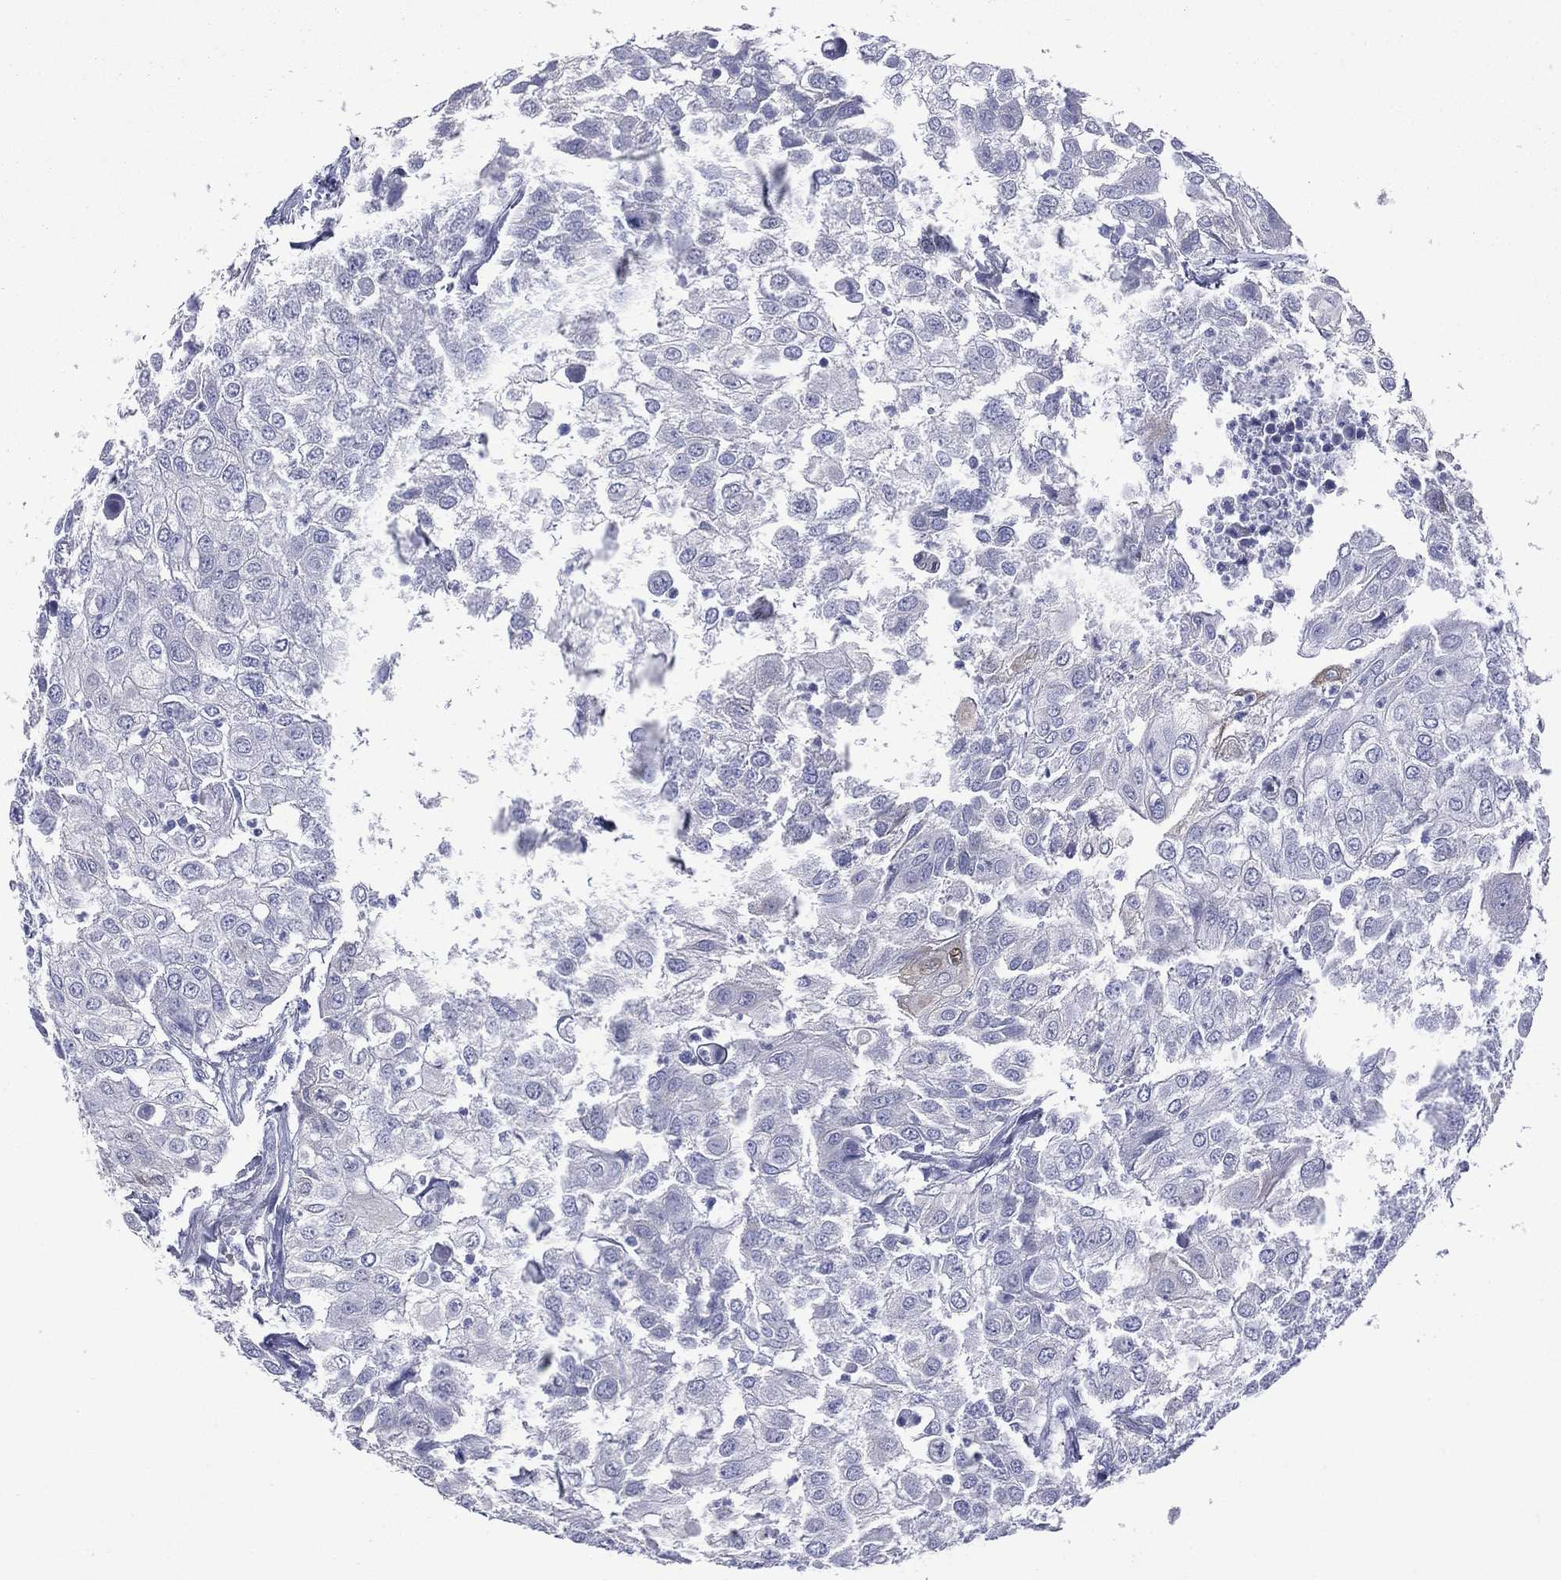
{"staining": {"intensity": "negative", "quantity": "none", "location": "none"}, "tissue": "urothelial cancer", "cell_type": "Tumor cells", "image_type": "cancer", "snomed": [{"axis": "morphology", "description": "Urothelial carcinoma, High grade"}, {"axis": "topography", "description": "Urinary bladder"}], "caption": "This is an immunohistochemistry histopathology image of human high-grade urothelial carcinoma. There is no positivity in tumor cells.", "gene": "CES2", "patient": {"sex": "female", "age": 79}}